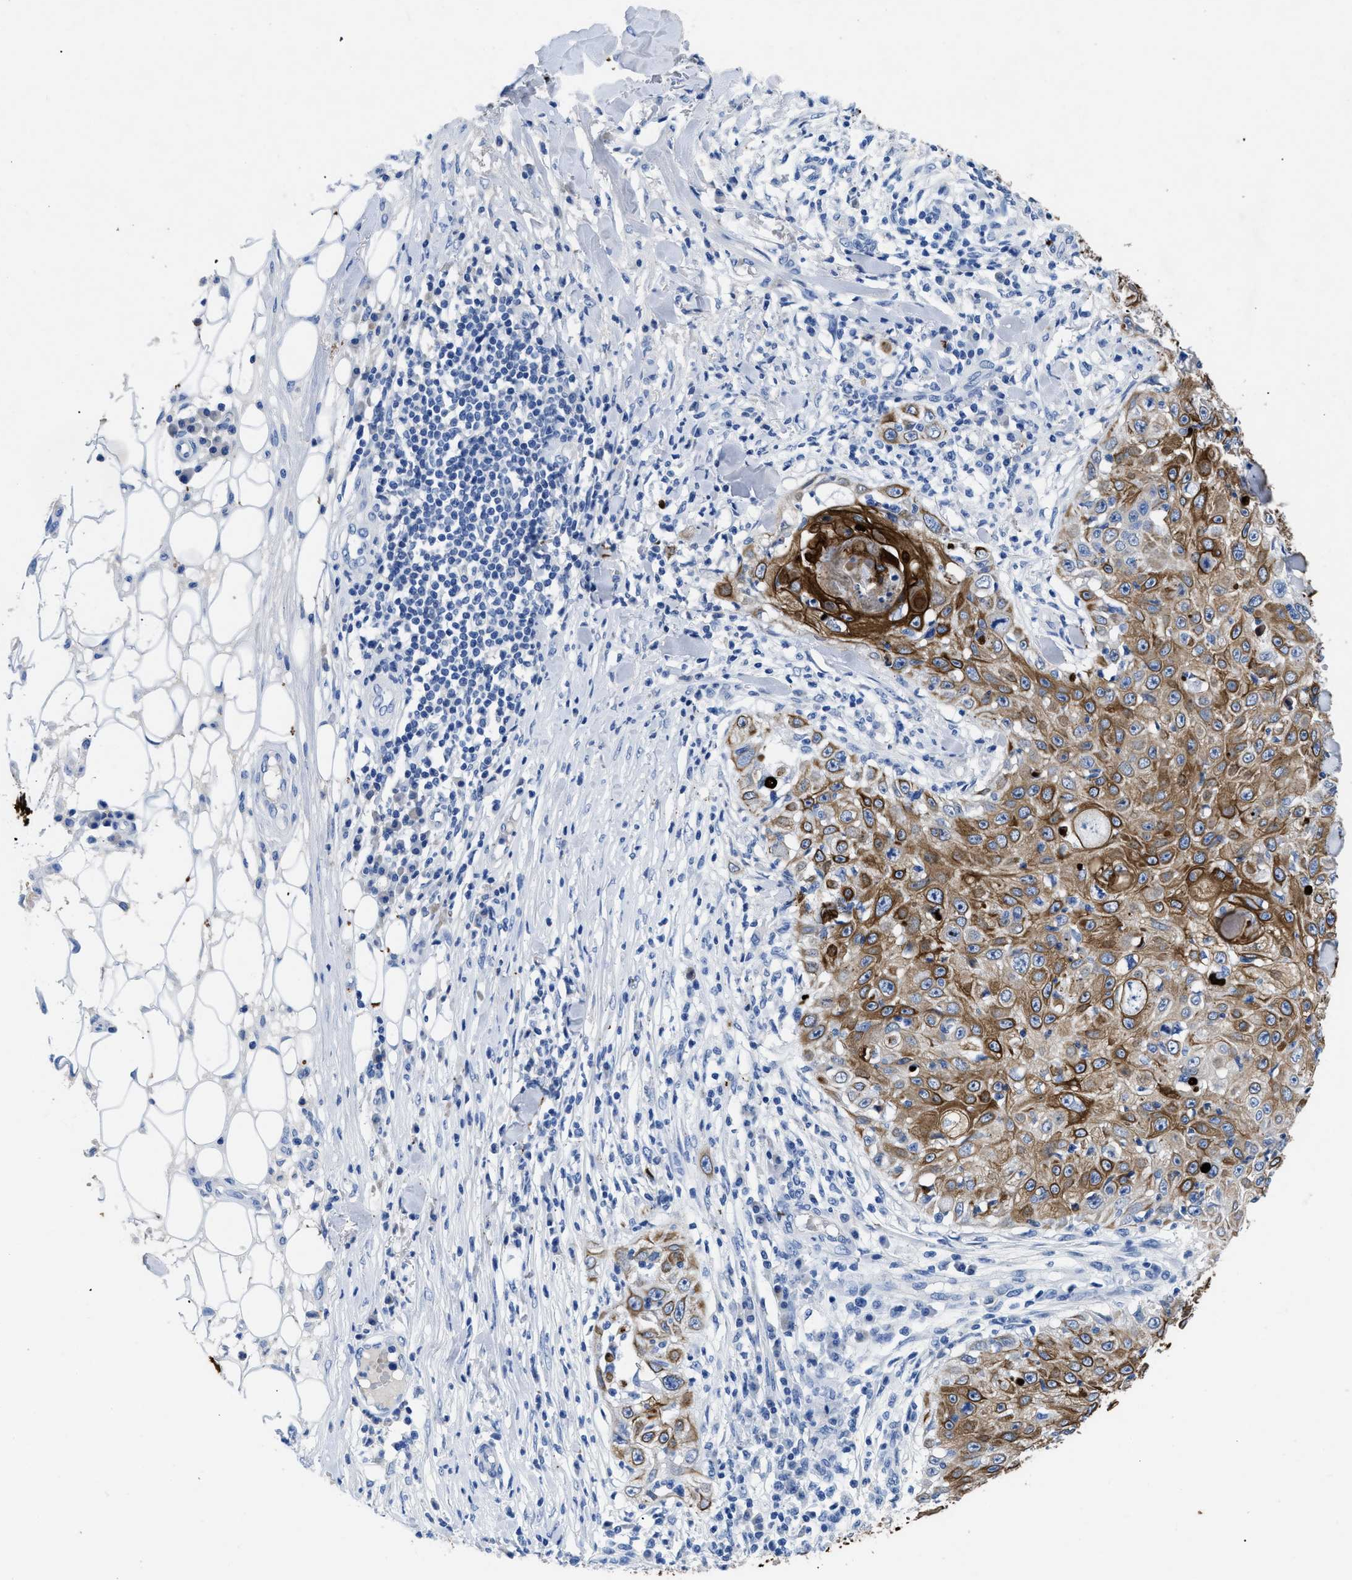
{"staining": {"intensity": "strong", "quantity": "<25%", "location": "cytoplasmic/membranous"}, "tissue": "skin cancer", "cell_type": "Tumor cells", "image_type": "cancer", "snomed": [{"axis": "morphology", "description": "Squamous cell carcinoma, NOS"}, {"axis": "topography", "description": "Skin"}], "caption": "Skin cancer (squamous cell carcinoma) tissue demonstrates strong cytoplasmic/membranous positivity in approximately <25% of tumor cells", "gene": "TMEM68", "patient": {"sex": "male", "age": 86}}